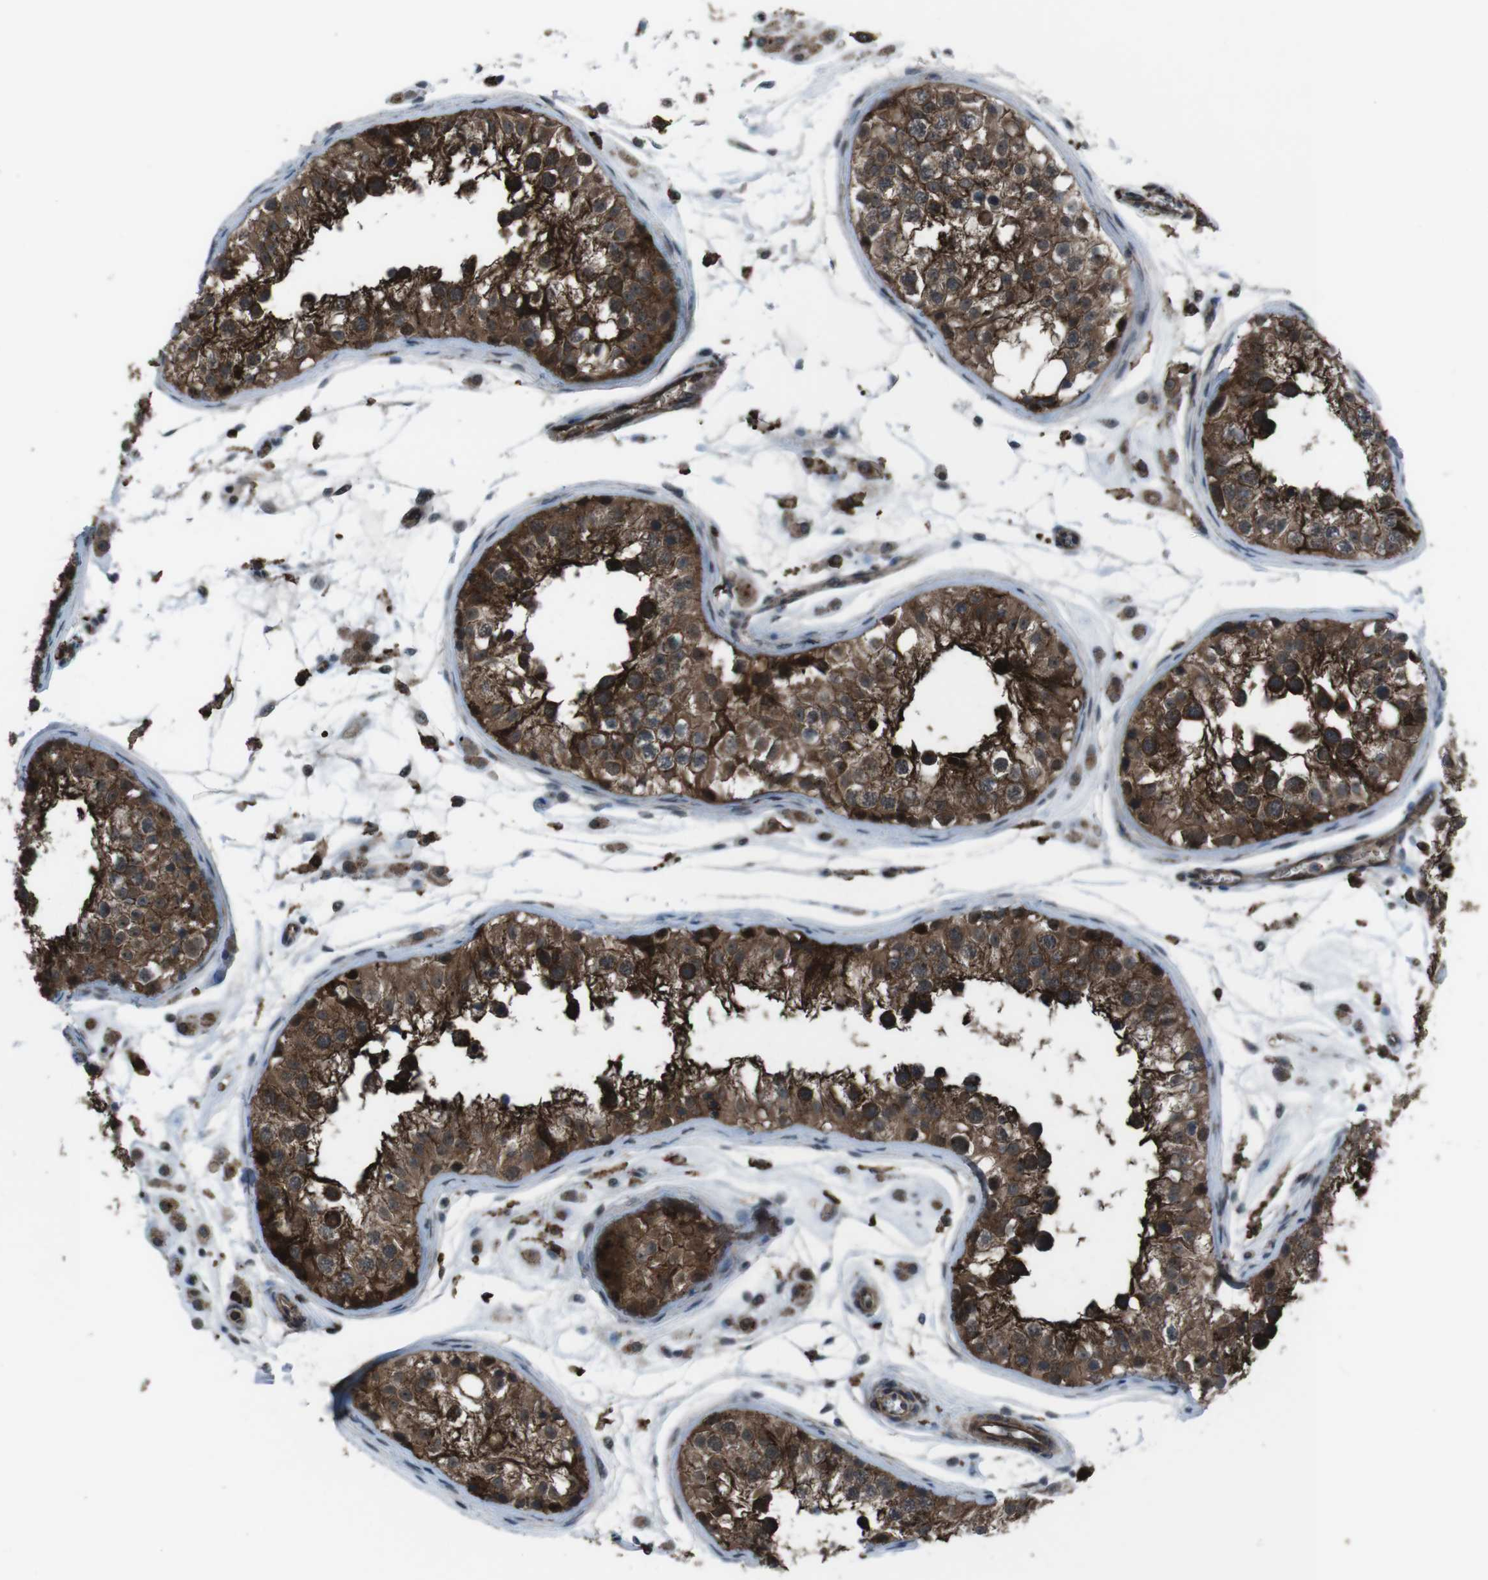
{"staining": {"intensity": "strong", "quantity": ">75%", "location": "cytoplasmic/membranous,nuclear"}, "tissue": "testis", "cell_type": "Cells in seminiferous ducts", "image_type": "normal", "snomed": [{"axis": "morphology", "description": "Normal tissue, NOS"}, {"axis": "morphology", "description": "Adenocarcinoma, metastatic, NOS"}, {"axis": "topography", "description": "Testis"}], "caption": "Cells in seminiferous ducts demonstrate strong cytoplasmic/membranous,nuclear positivity in approximately >75% of cells in unremarkable testis.", "gene": "GDF10", "patient": {"sex": "male", "age": 26}}